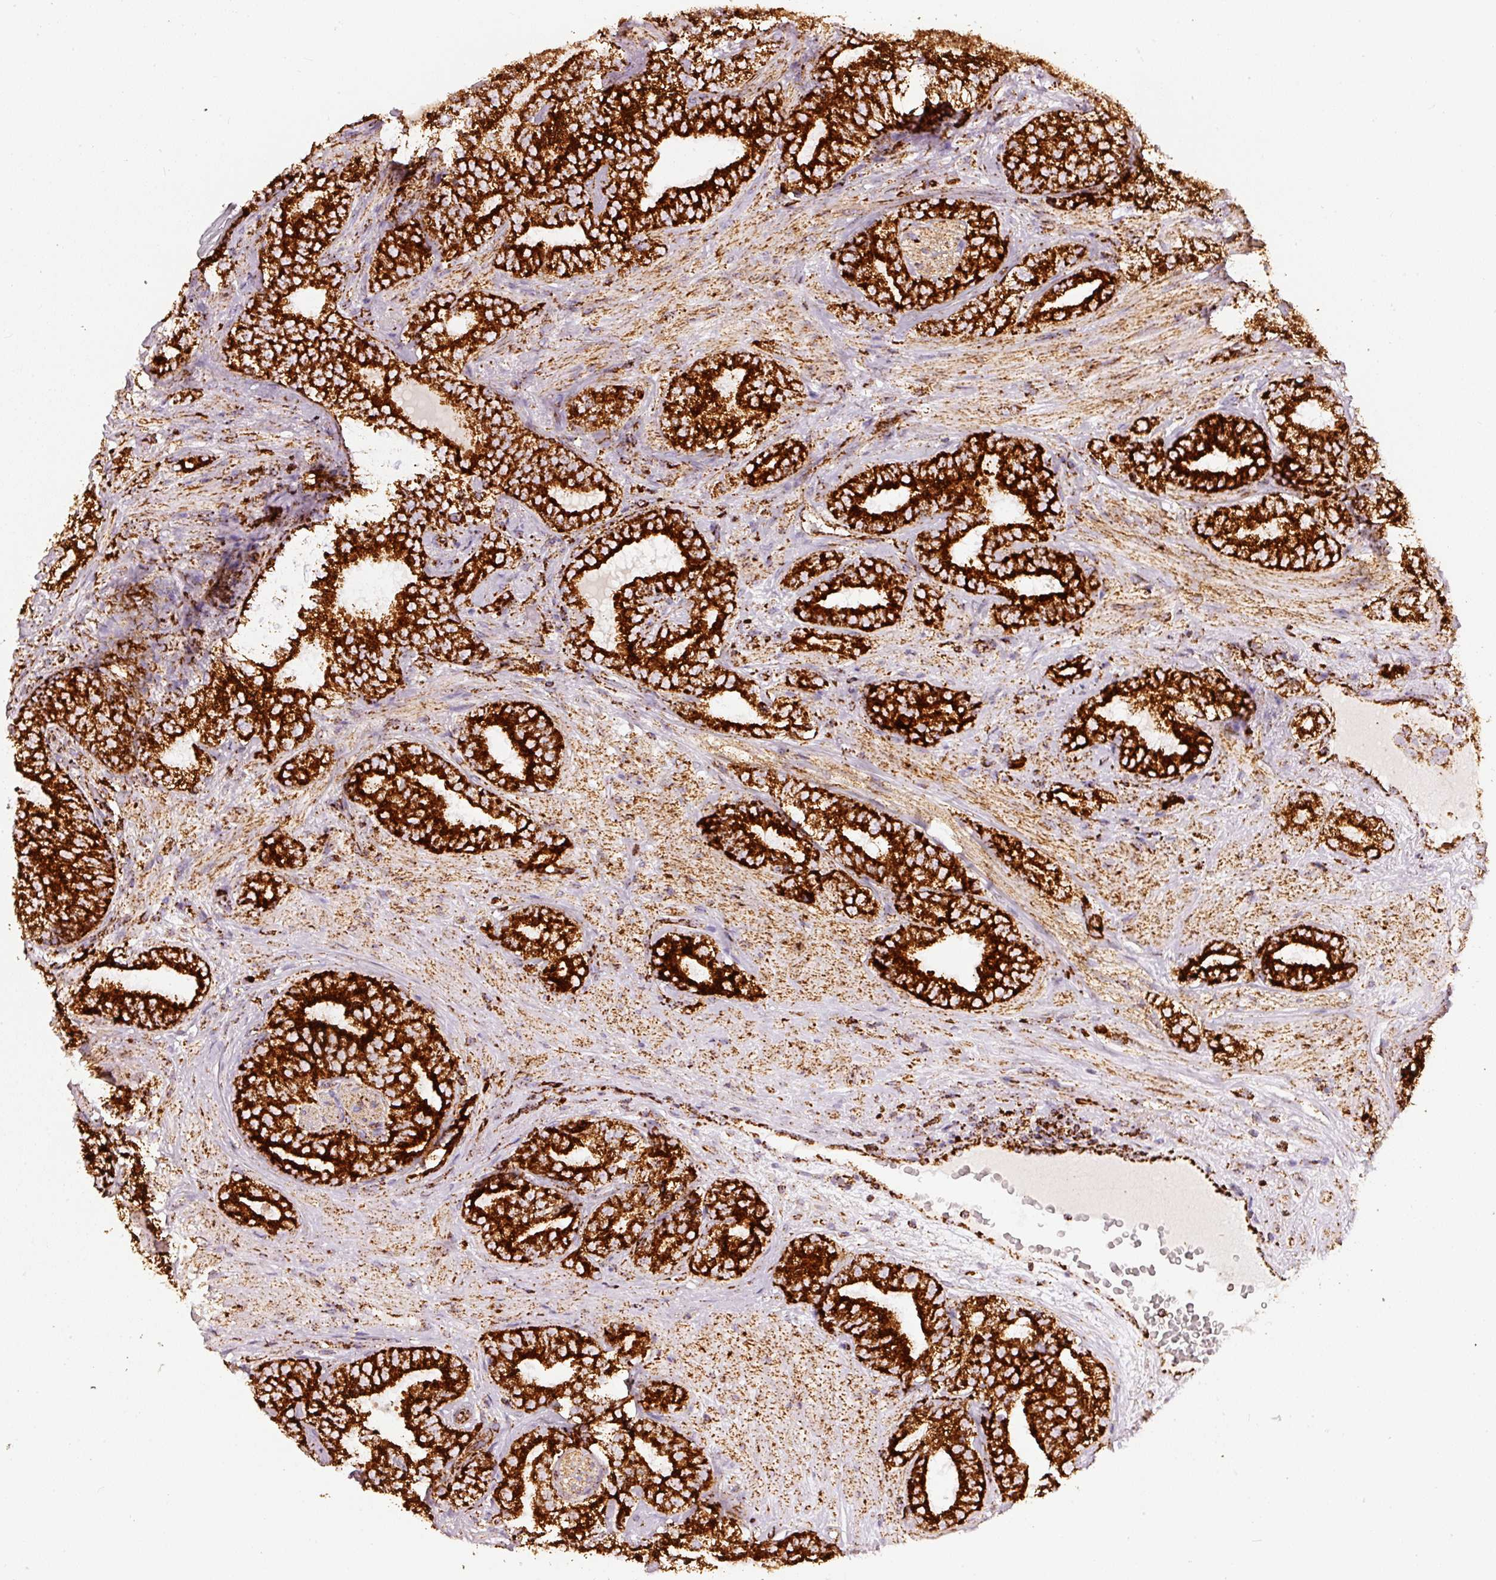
{"staining": {"intensity": "strong", "quantity": ">75%", "location": "cytoplasmic/membranous"}, "tissue": "prostate cancer", "cell_type": "Tumor cells", "image_type": "cancer", "snomed": [{"axis": "morphology", "description": "Adenocarcinoma, High grade"}, {"axis": "topography", "description": "Prostate"}], "caption": "Immunohistochemical staining of human prostate cancer shows high levels of strong cytoplasmic/membranous positivity in approximately >75% of tumor cells.", "gene": "MT-CO2", "patient": {"sex": "male", "age": 72}}